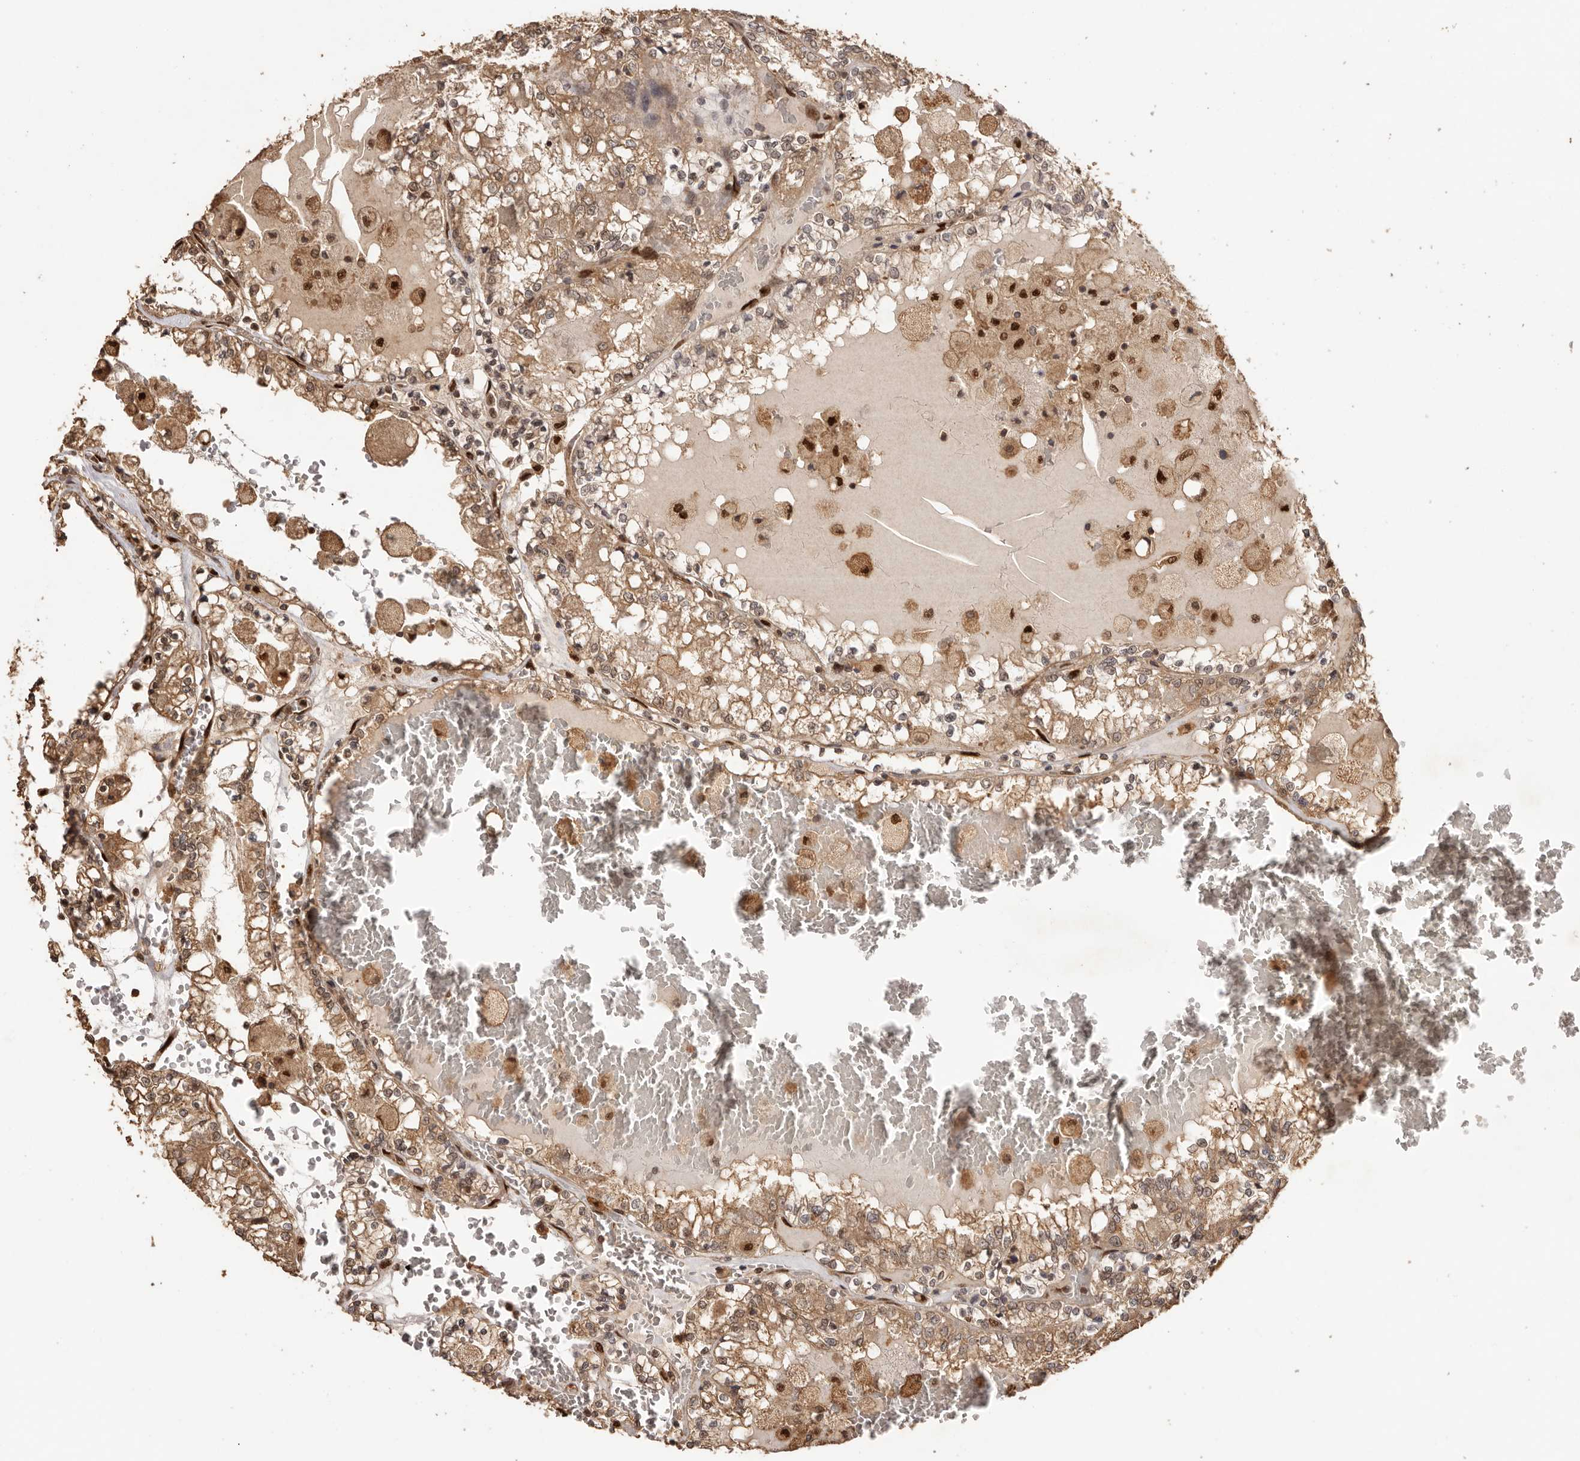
{"staining": {"intensity": "moderate", "quantity": ">75%", "location": "cytoplasmic/membranous"}, "tissue": "renal cancer", "cell_type": "Tumor cells", "image_type": "cancer", "snomed": [{"axis": "morphology", "description": "Adenocarcinoma, NOS"}, {"axis": "topography", "description": "Kidney"}], "caption": "High-power microscopy captured an IHC image of renal cancer, revealing moderate cytoplasmic/membranous staining in about >75% of tumor cells.", "gene": "UBR2", "patient": {"sex": "female", "age": 56}}